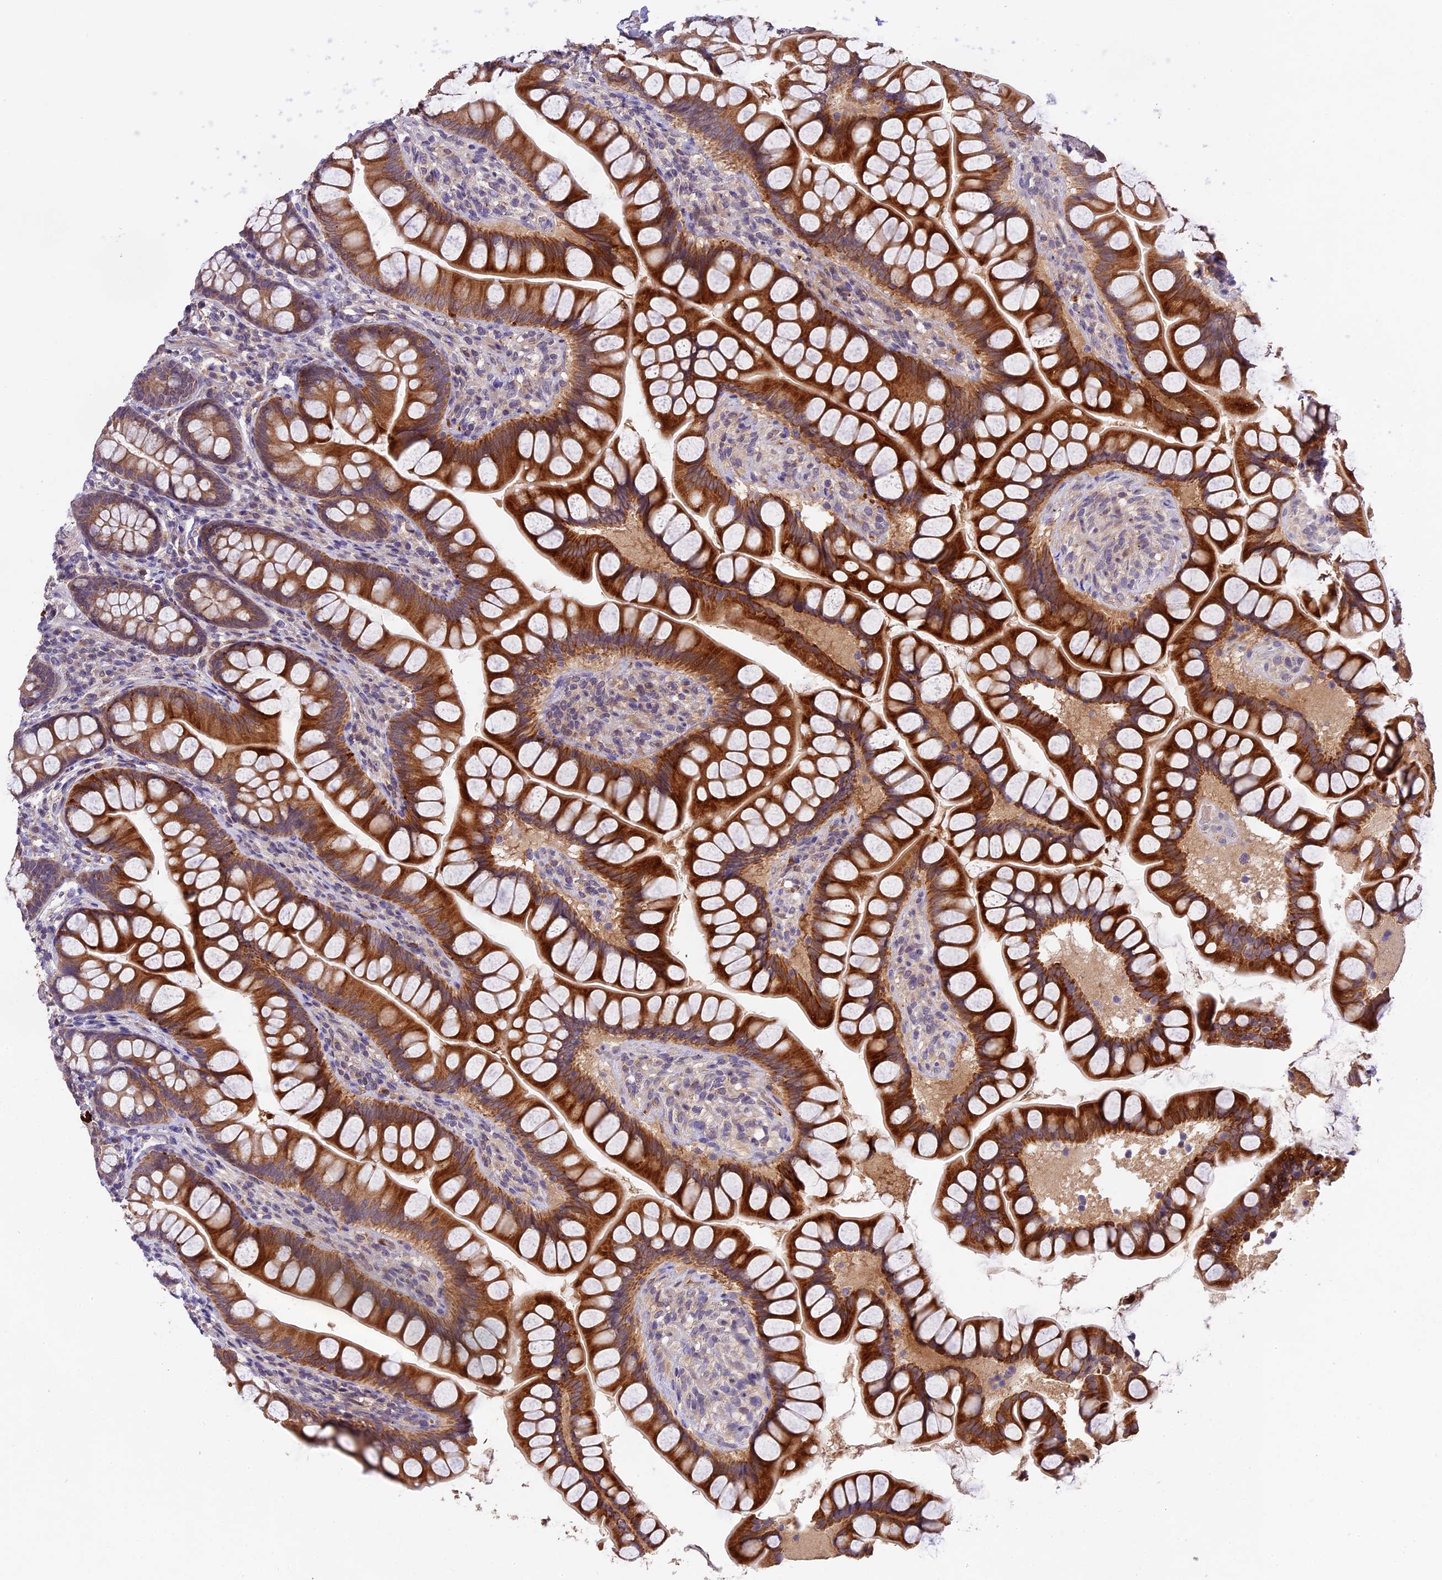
{"staining": {"intensity": "strong", "quantity": ">75%", "location": "cytoplasmic/membranous"}, "tissue": "small intestine", "cell_type": "Glandular cells", "image_type": "normal", "snomed": [{"axis": "morphology", "description": "Normal tissue, NOS"}, {"axis": "topography", "description": "Small intestine"}], "caption": "Small intestine was stained to show a protein in brown. There is high levels of strong cytoplasmic/membranous staining in about >75% of glandular cells. Using DAB (brown) and hematoxylin (blue) stains, captured at high magnification using brightfield microscopy.", "gene": "PHAF1", "patient": {"sex": "male", "age": 70}}